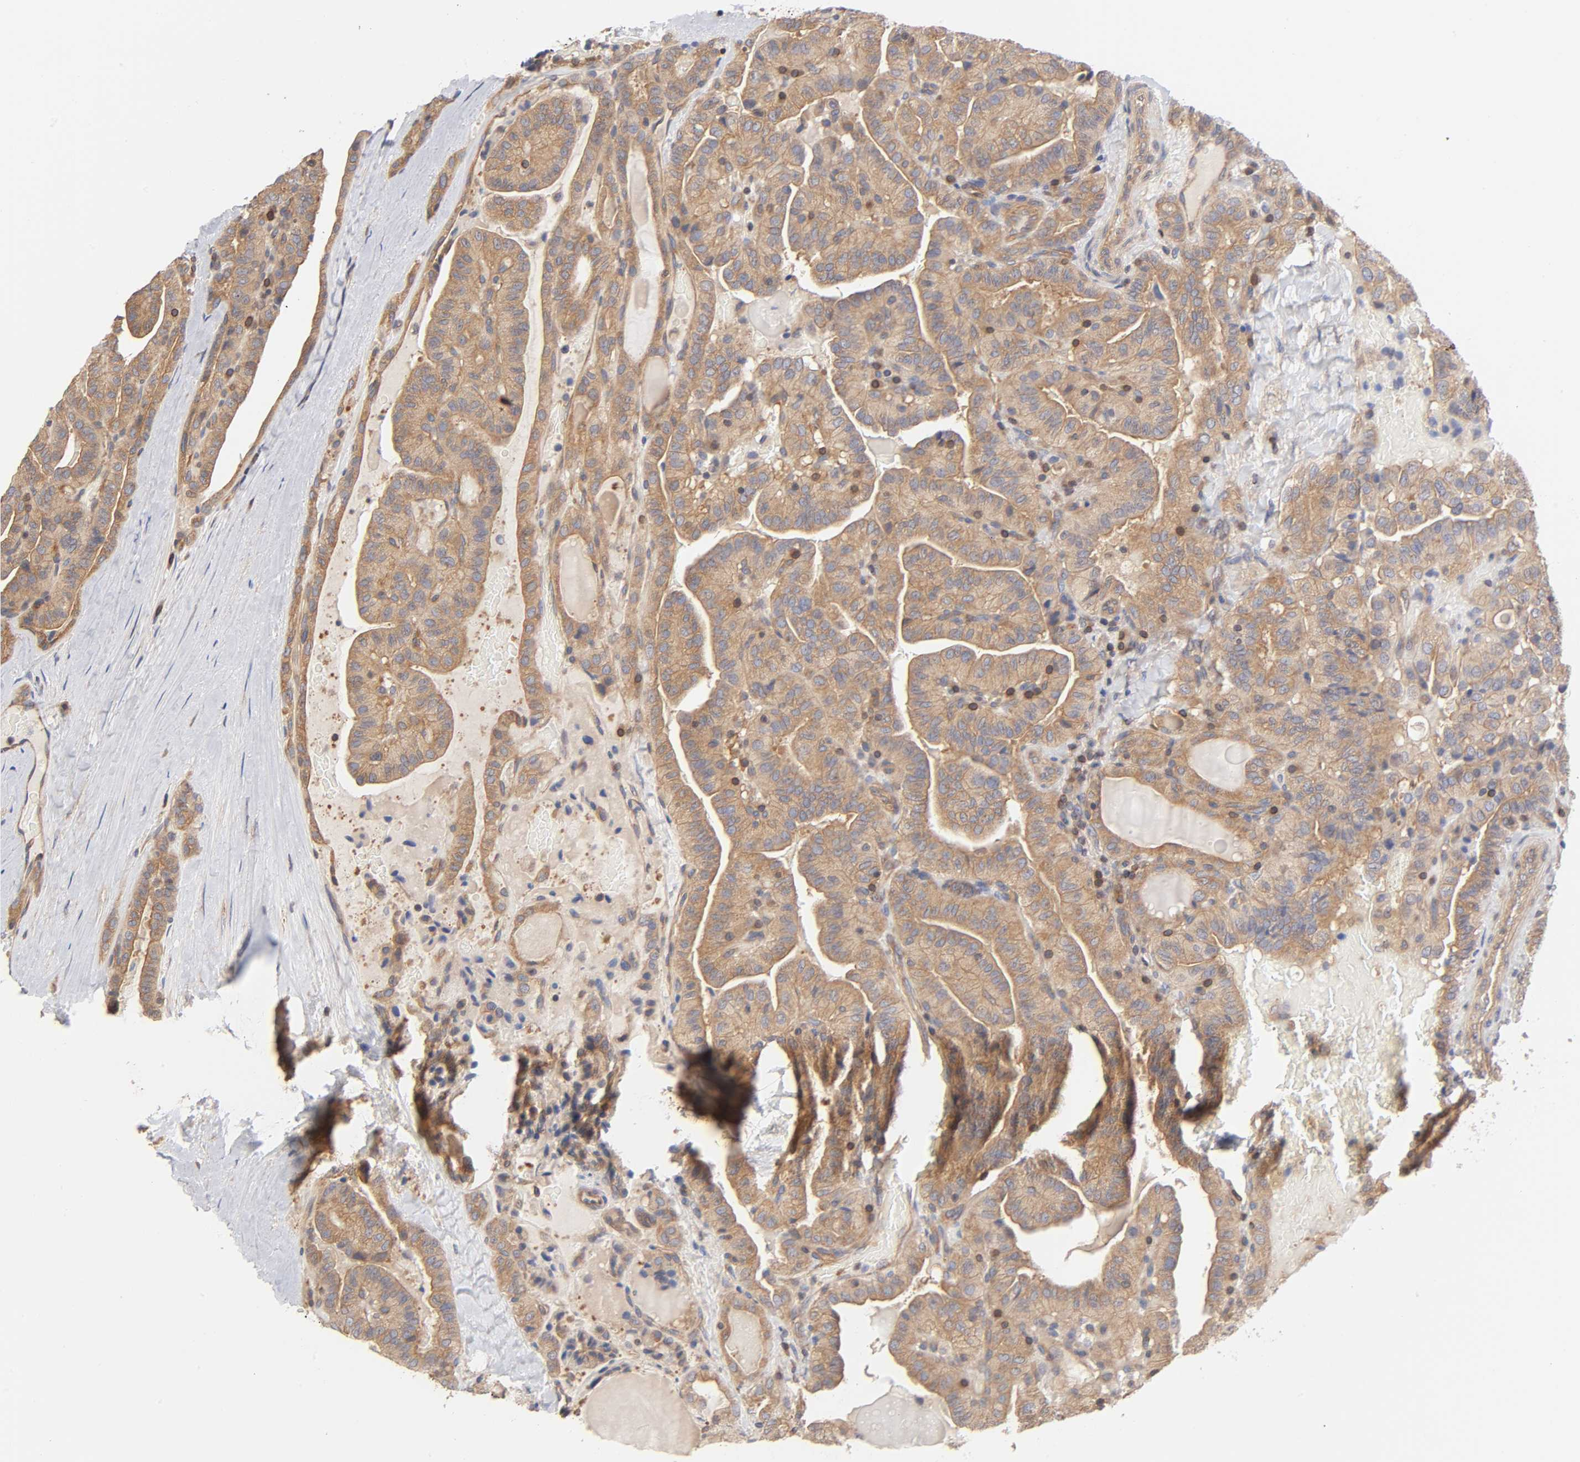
{"staining": {"intensity": "weak", "quantity": ">75%", "location": "cytoplasmic/membranous"}, "tissue": "thyroid cancer", "cell_type": "Tumor cells", "image_type": "cancer", "snomed": [{"axis": "morphology", "description": "Papillary adenocarcinoma, NOS"}, {"axis": "topography", "description": "Thyroid gland"}], "caption": "A high-resolution photomicrograph shows immunohistochemistry (IHC) staining of papillary adenocarcinoma (thyroid), which reveals weak cytoplasmic/membranous staining in about >75% of tumor cells.", "gene": "STRN3", "patient": {"sex": "male", "age": 77}}